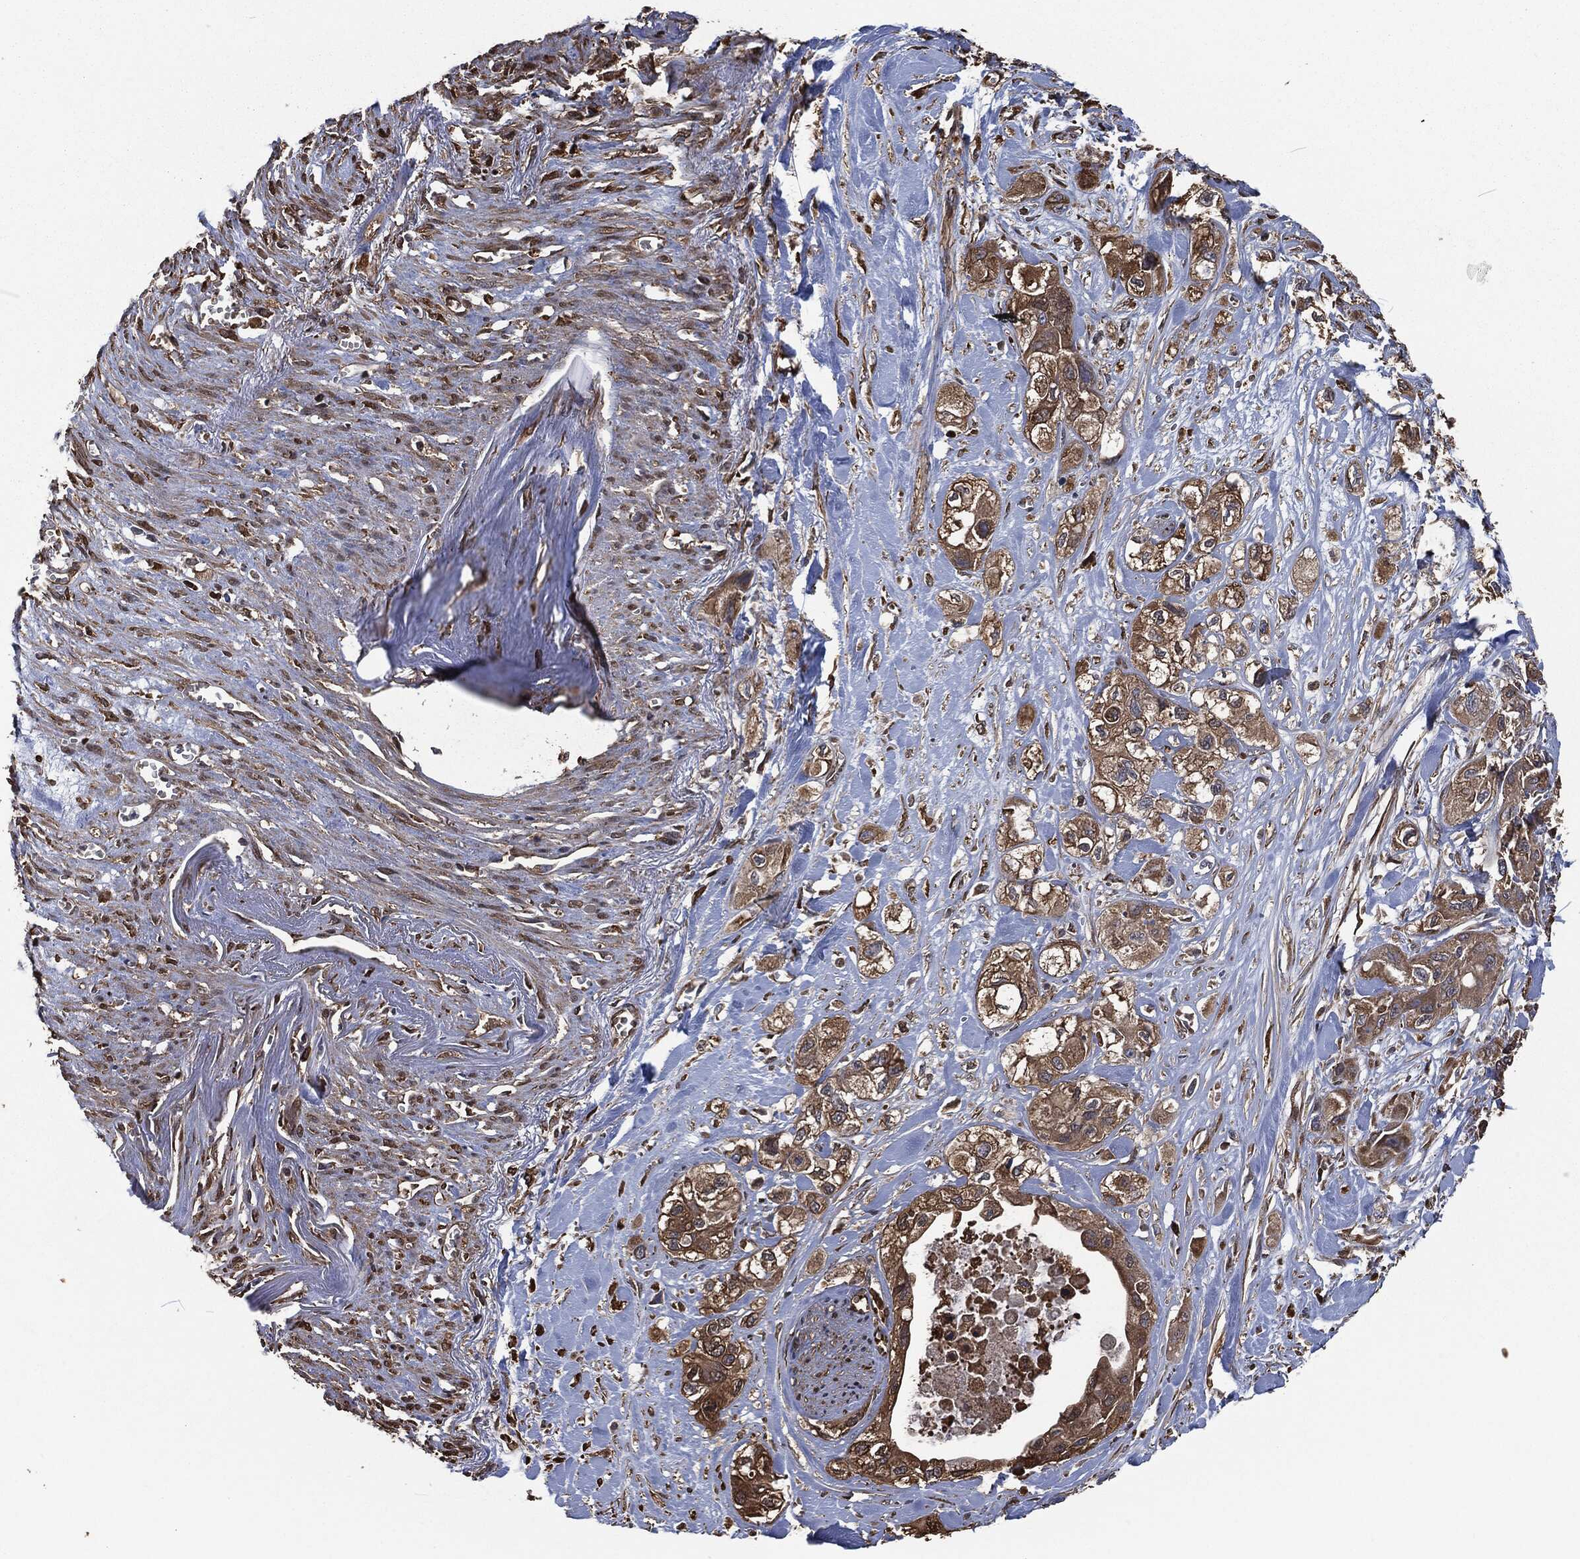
{"staining": {"intensity": "moderate", "quantity": ">75%", "location": "cytoplasmic/membranous"}, "tissue": "pancreatic cancer", "cell_type": "Tumor cells", "image_type": "cancer", "snomed": [{"axis": "morphology", "description": "Adenocarcinoma, NOS"}, {"axis": "topography", "description": "Pancreas"}], "caption": "Immunohistochemistry (IHC) of pancreatic adenocarcinoma demonstrates medium levels of moderate cytoplasmic/membranous expression in approximately >75% of tumor cells.", "gene": "PRDX4", "patient": {"sex": "male", "age": 72}}